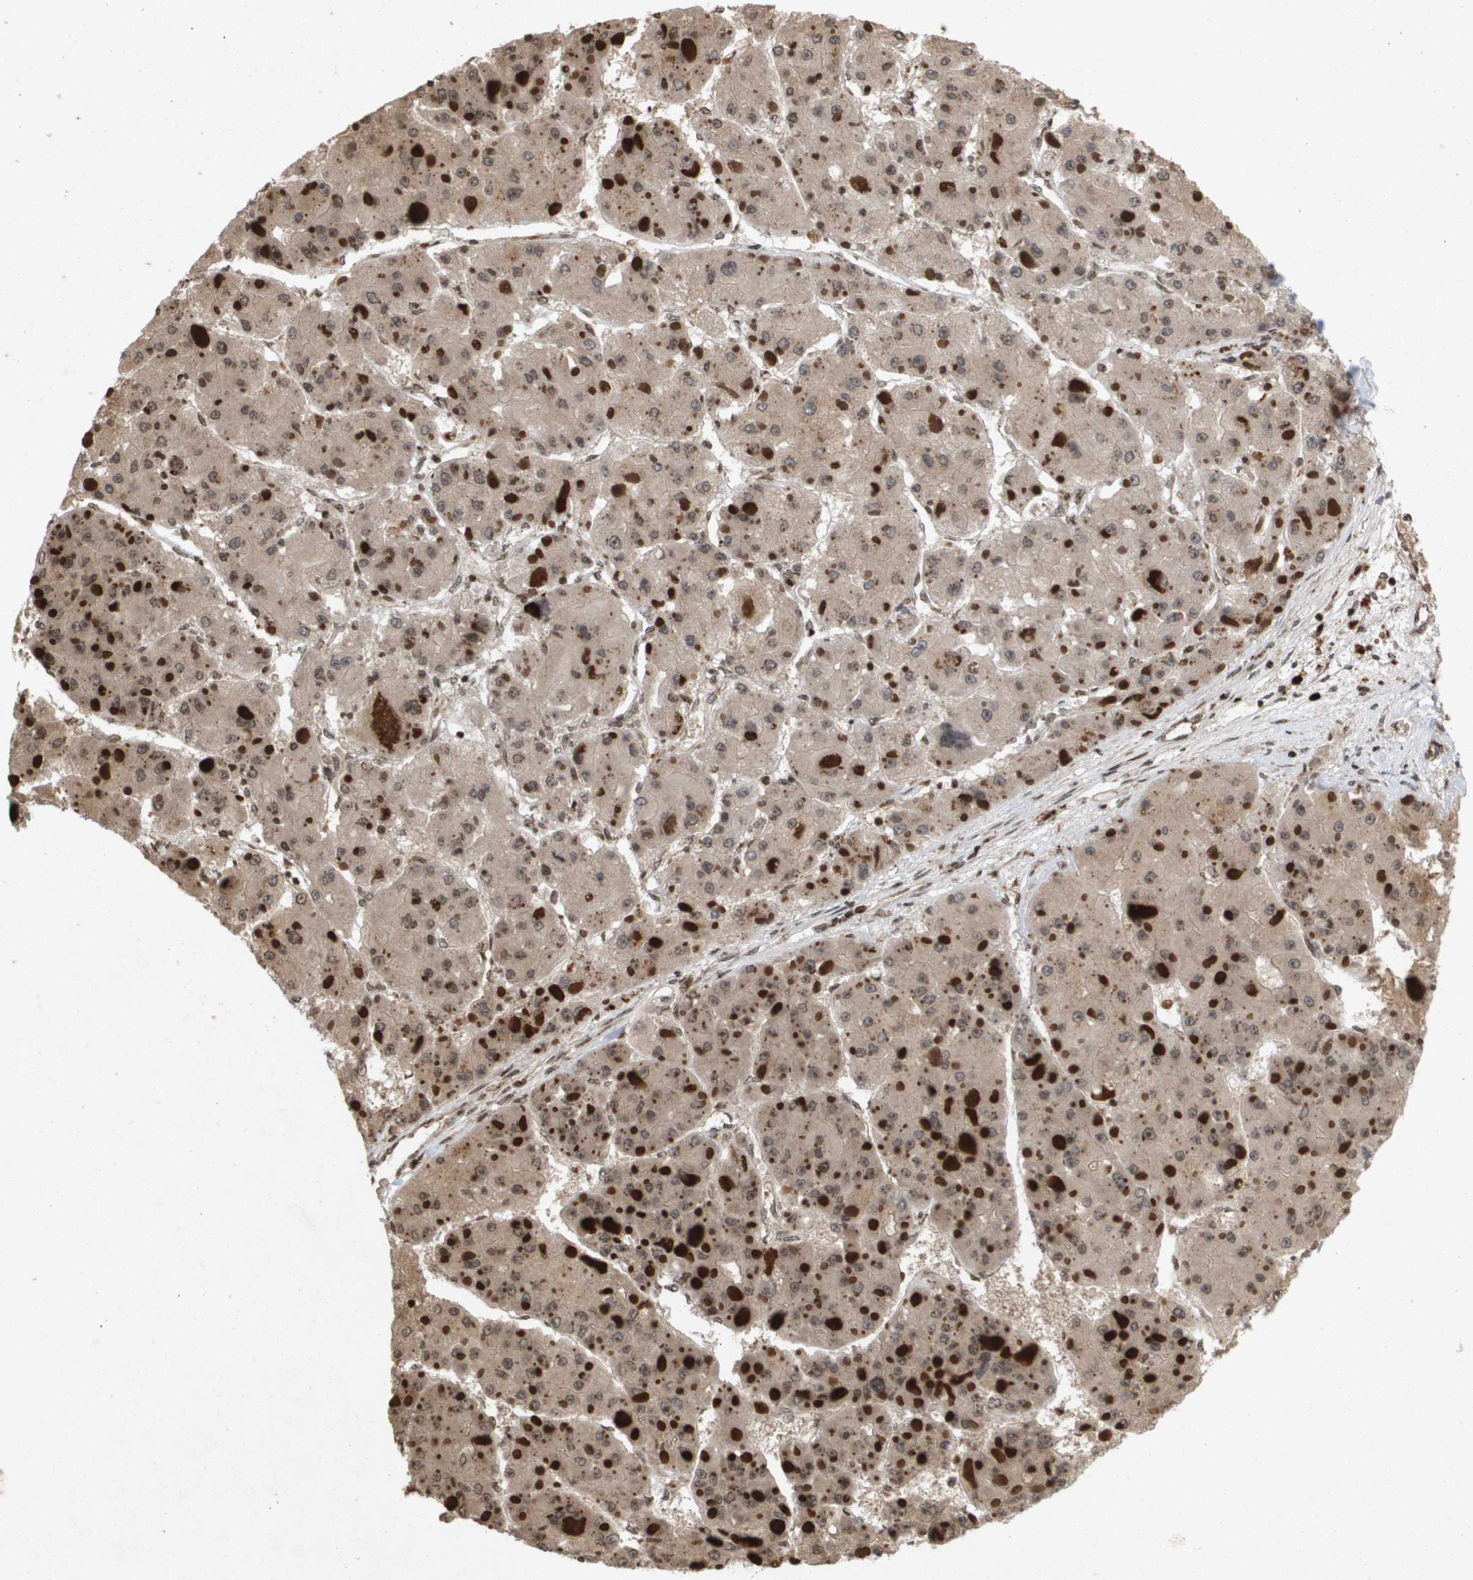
{"staining": {"intensity": "moderate", "quantity": ">75%", "location": "cytoplasmic/membranous"}, "tissue": "liver cancer", "cell_type": "Tumor cells", "image_type": "cancer", "snomed": [{"axis": "morphology", "description": "Carcinoma, Hepatocellular, NOS"}, {"axis": "topography", "description": "Liver"}], "caption": "A brown stain shows moderate cytoplasmic/membranous expression of a protein in hepatocellular carcinoma (liver) tumor cells.", "gene": "HSPA6", "patient": {"sex": "female", "age": 73}}